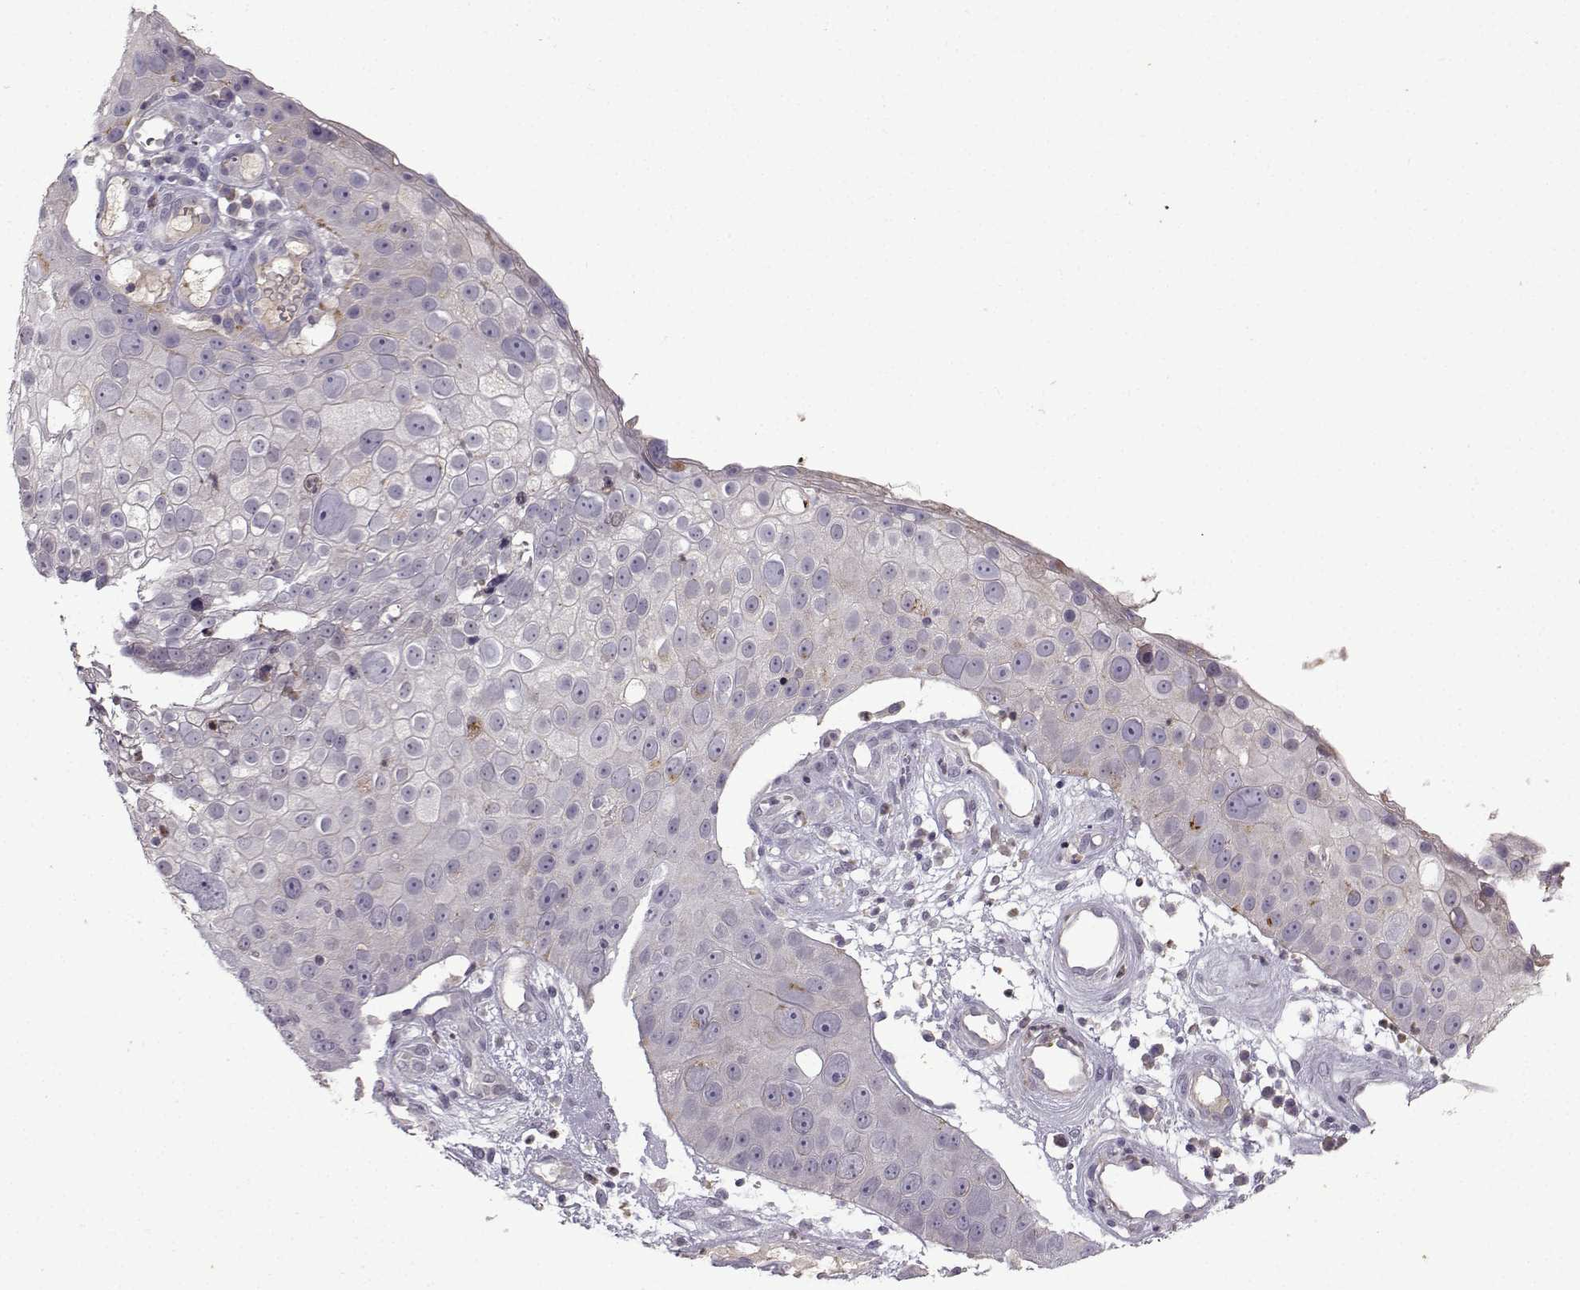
{"staining": {"intensity": "negative", "quantity": "none", "location": "none"}, "tissue": "skin cancer", "cell_type": "Tumor cells", "image_type": "cancer", "snomed": [{"axis": "morphology", "description": "Squamous cell carcinoma, NOS"}, {"axis": "topography", "description": "Skin"}], "caption": "Protein analysis of squamous cell carcinoma (skin) reveals no significant staining in tumor cells. (Immunohistochemistry, brightfield microscopy, high magnification).", "gene": "OPRD1", "patient": {"sex": "male", "age": 71}}